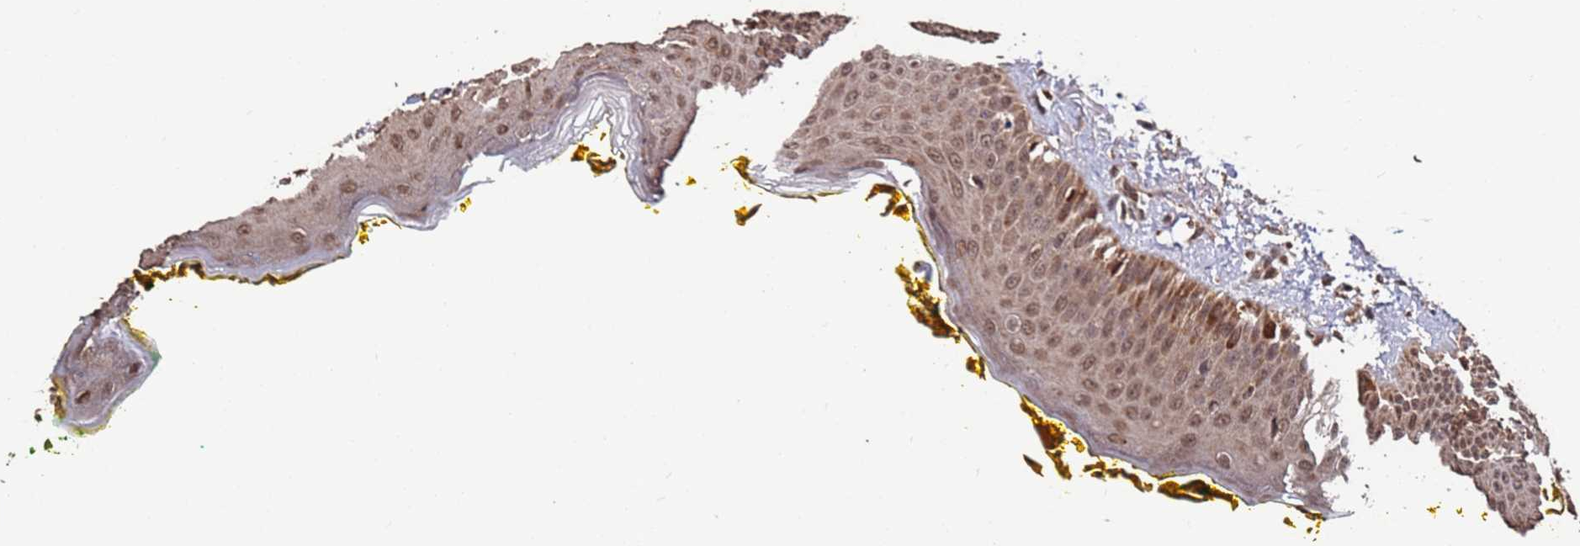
{"staining": {"intensity": "moderate", "quantity": ">75%", "location": "cytoplasmic/membranous,nuclear"}, "tissue": "oral mucosa", "cell_type": "Squamous epithelial cells", "image_type": "normal", "snomed": [{"axis": "morphology", "description": "Normal tissue, NOS"}, {"axis": "topography", "description": "Oral tissue"}], "caption": "Protein staining displays moderate cytoplasmic/membranous,nuclear staining in about >75% of squamous epithelial cells in normal oral mucosa. (DAB IHC with brightfield microscopy, high magnification).", "gene": "PRR7", "patient": {"sex": "female", "age": 70}}